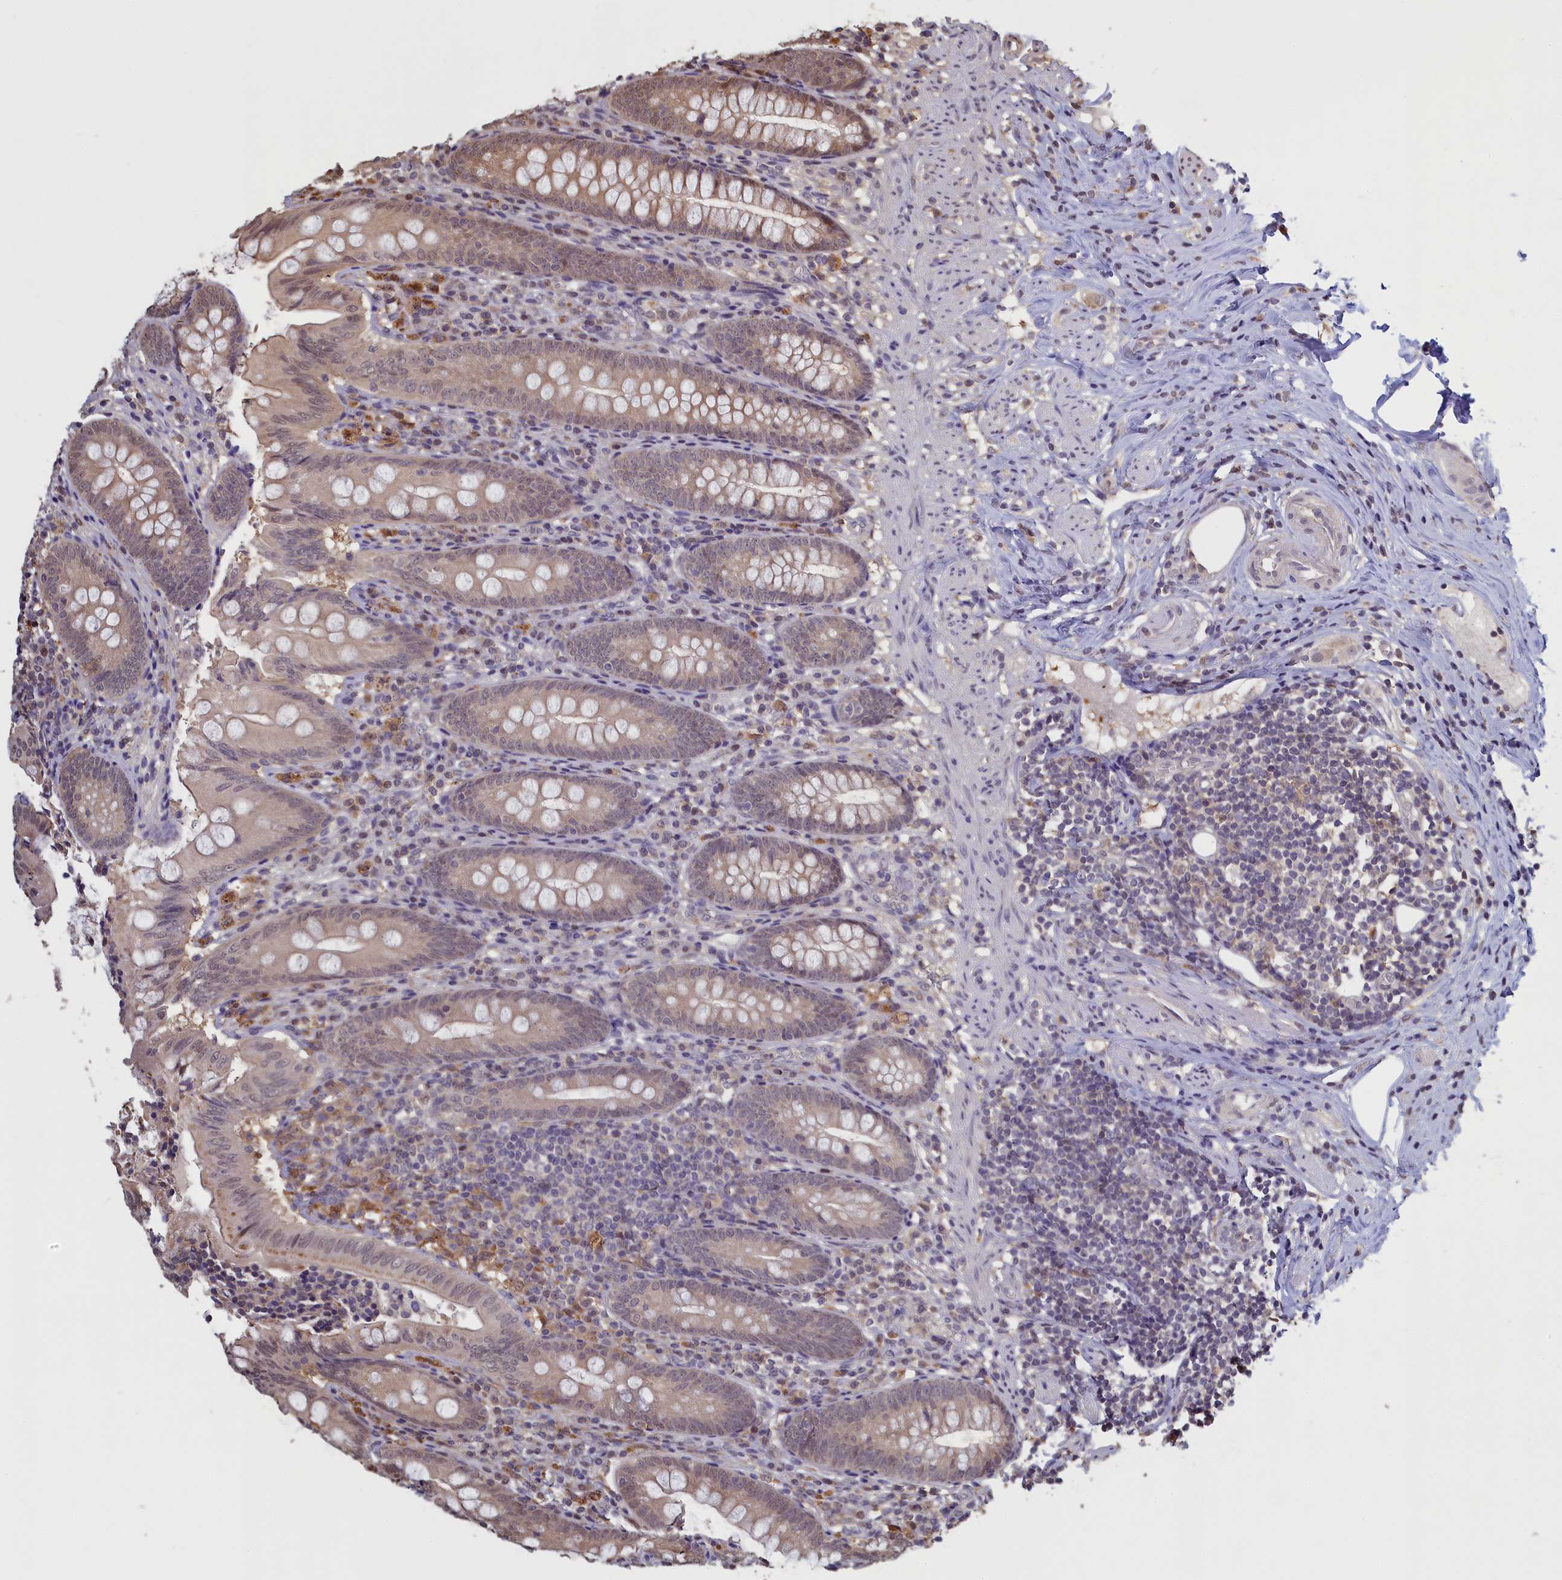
{"staining": {"intensity": "moderate", "quantity": ">75%", "location": "nuclear"}, "tissue": "appendix", "cell_type": "Glandular cells", "image_type": "normal", "snomed": [{"axis": "morphology", "description": "Normal tissue, NOS"}, {"axis": "topography", "description": "Appendix"}], "caption": "Protein analysis of normal appendix shows moderate nuclear expression in about >75% of glandular cells. The protein of interest is stained brown, and the nuclei are stained in blue (DAB IHC with brightfield microscopy, high magnification).", "gene": "UCHL3", "patient": {"sex": "male", "age": 55}}